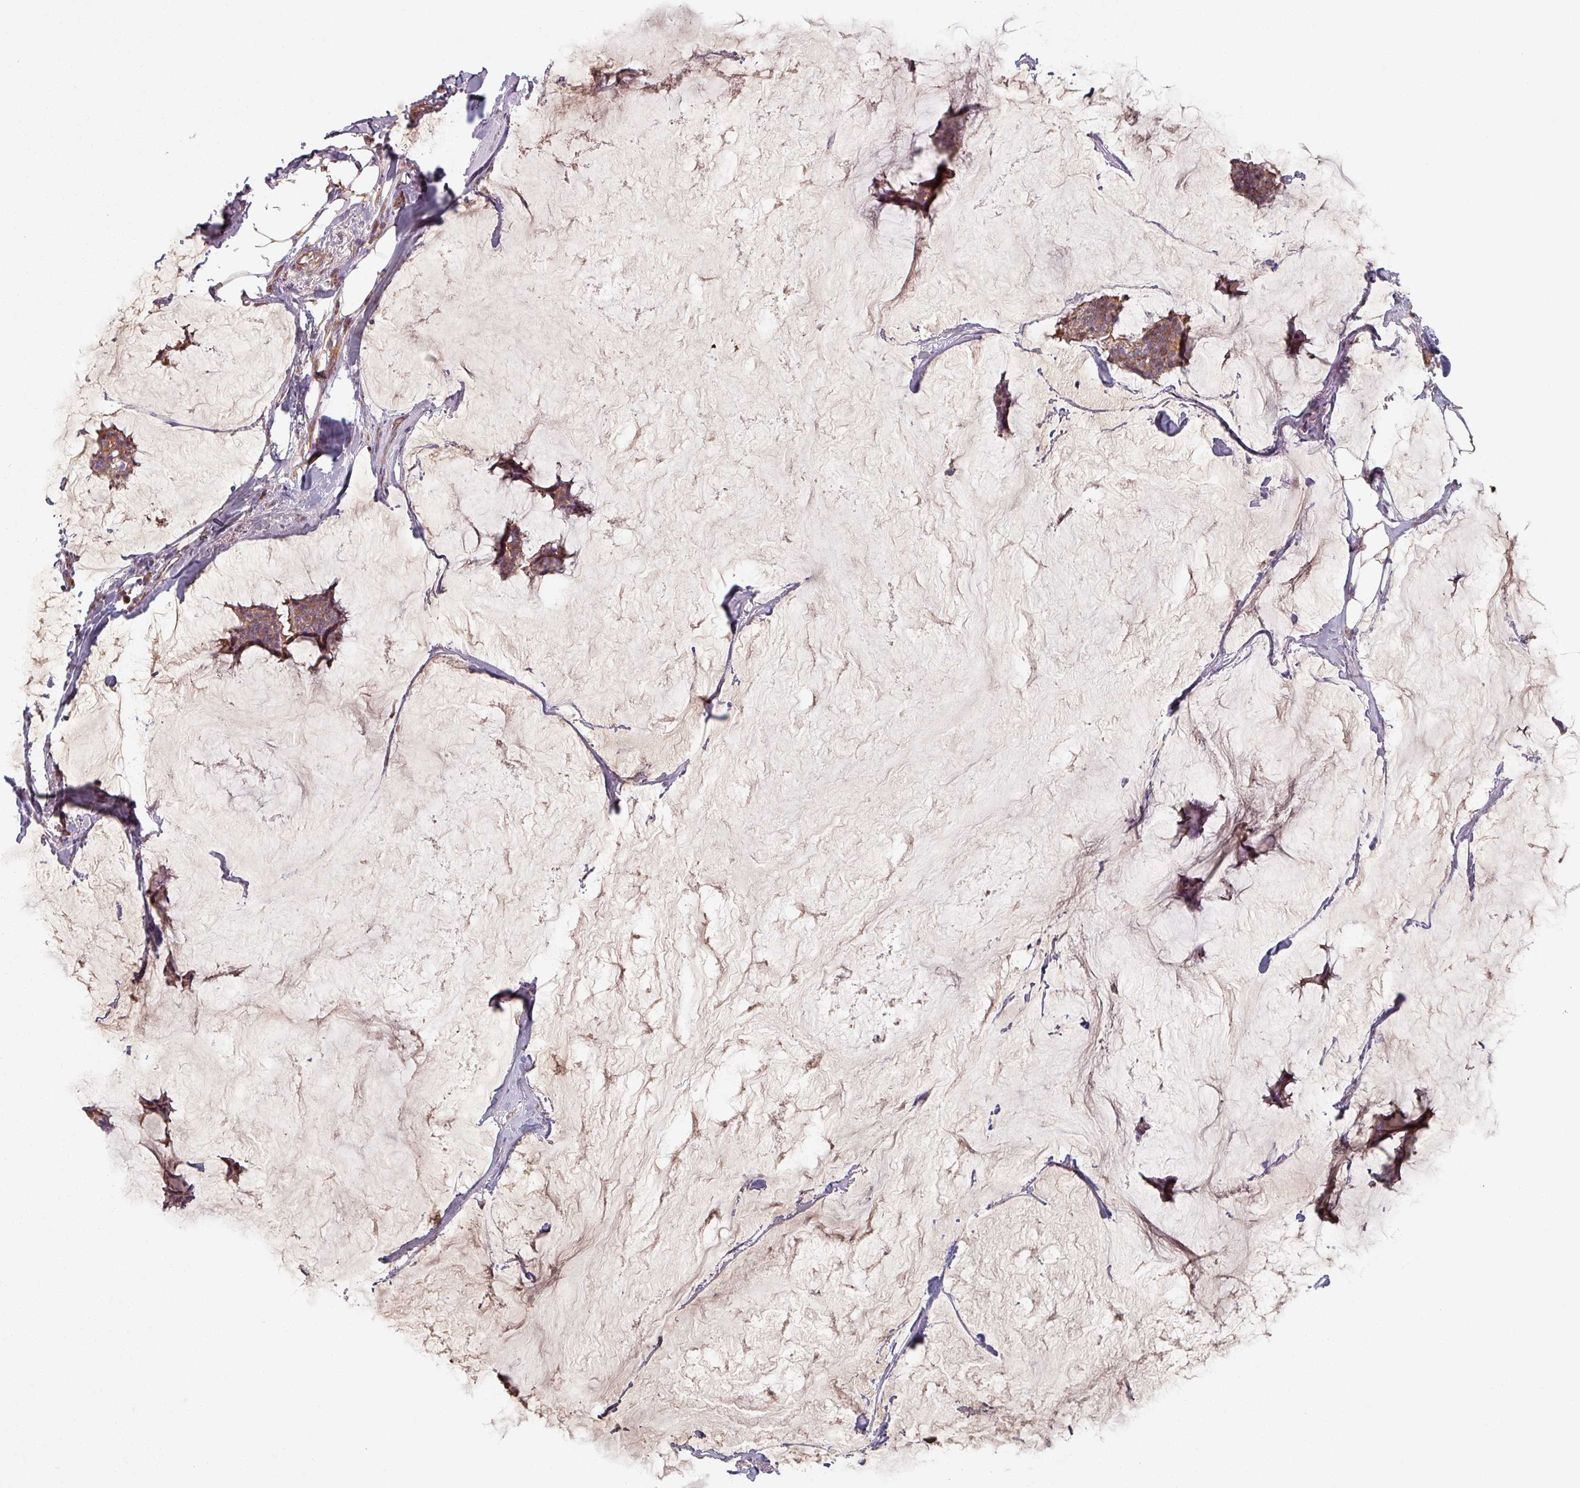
{"staining": {"intensity": "weak", "quantity": ">75%", "location": "cytoplasmic/membranous"}, "tissue": "breast cancer", "cell_type": "Tumor cells", "image_type": "cancer", "snomed": [{"axis": "morphology", "description": "Duct carcinoma"}, {"axis": "topography", "description": "Breast"}], "caption": "A high-resolution histopathology image shows IHC staining of breast cancer, which exhibits weak cytoplasmic/membranous expression in about >75% of tumor cells. (brown staining indicates protein expression, while blue staining denotes nuclei).", "gene": "C4BPB", "patient": {"sex": "female", "age": 93}}